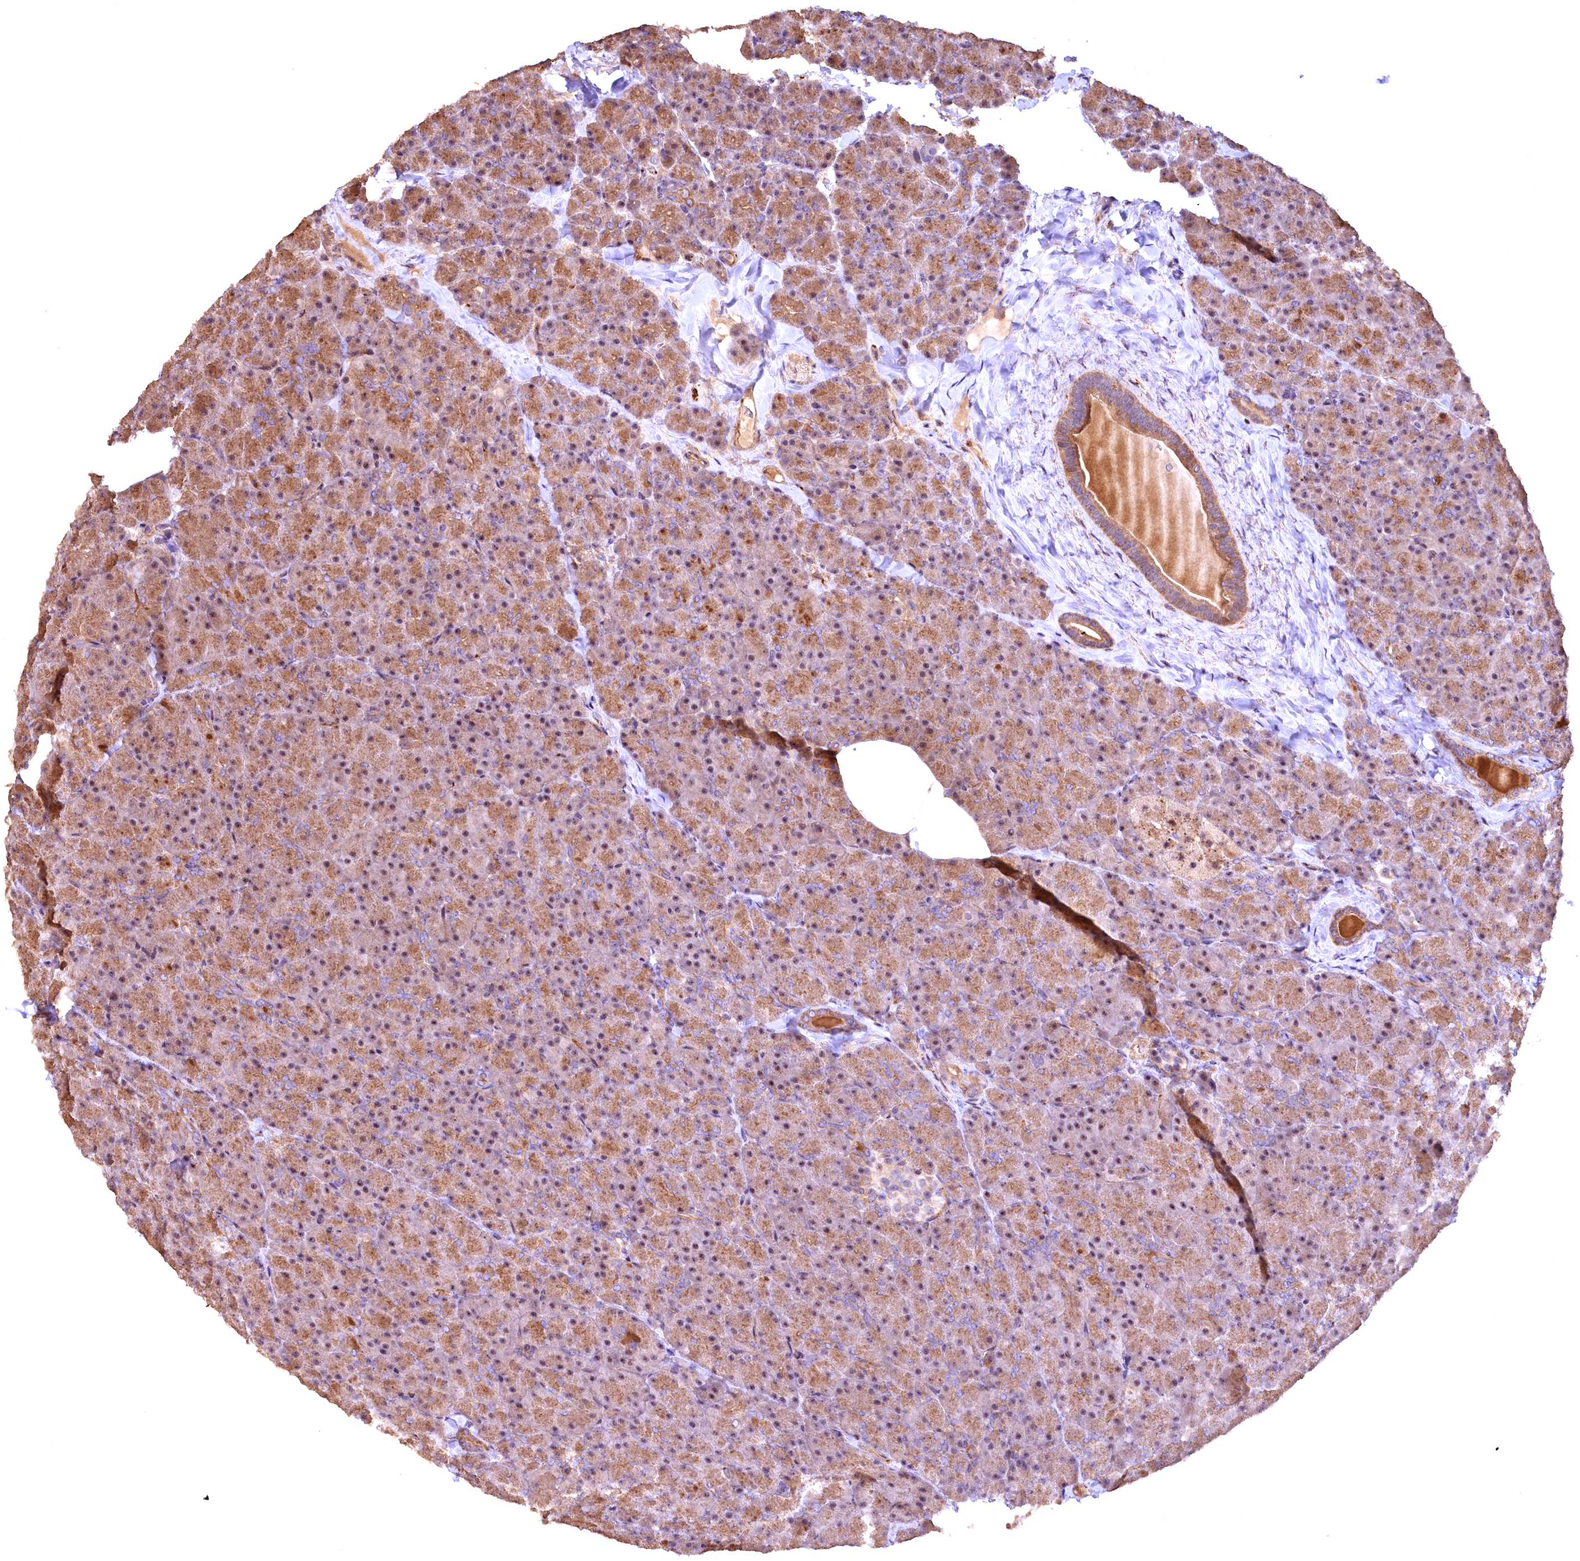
{"staining": {"intensity": "moderate", "quantity": ">75%", "location": "cytoplasmic/membranous,nuclear"}, "tissue": "pancreas", "cell_type": "Exocrine glandular cells", "image_type": "normal", "snomed": [{"axis": "morphology", "description": "Normal tissue, NOS"}, {"axis": "topography", "description": "Pancreas"}], "caption": "Protein staining by IHC demonstrates moderate cytoplasmic/membranous,nuclear positivity in approximately >75% of exocrine glandular cells in unremarkable pancreas.", "gene": "FUZ", "patient": {"sex": "male", "age": 36}}